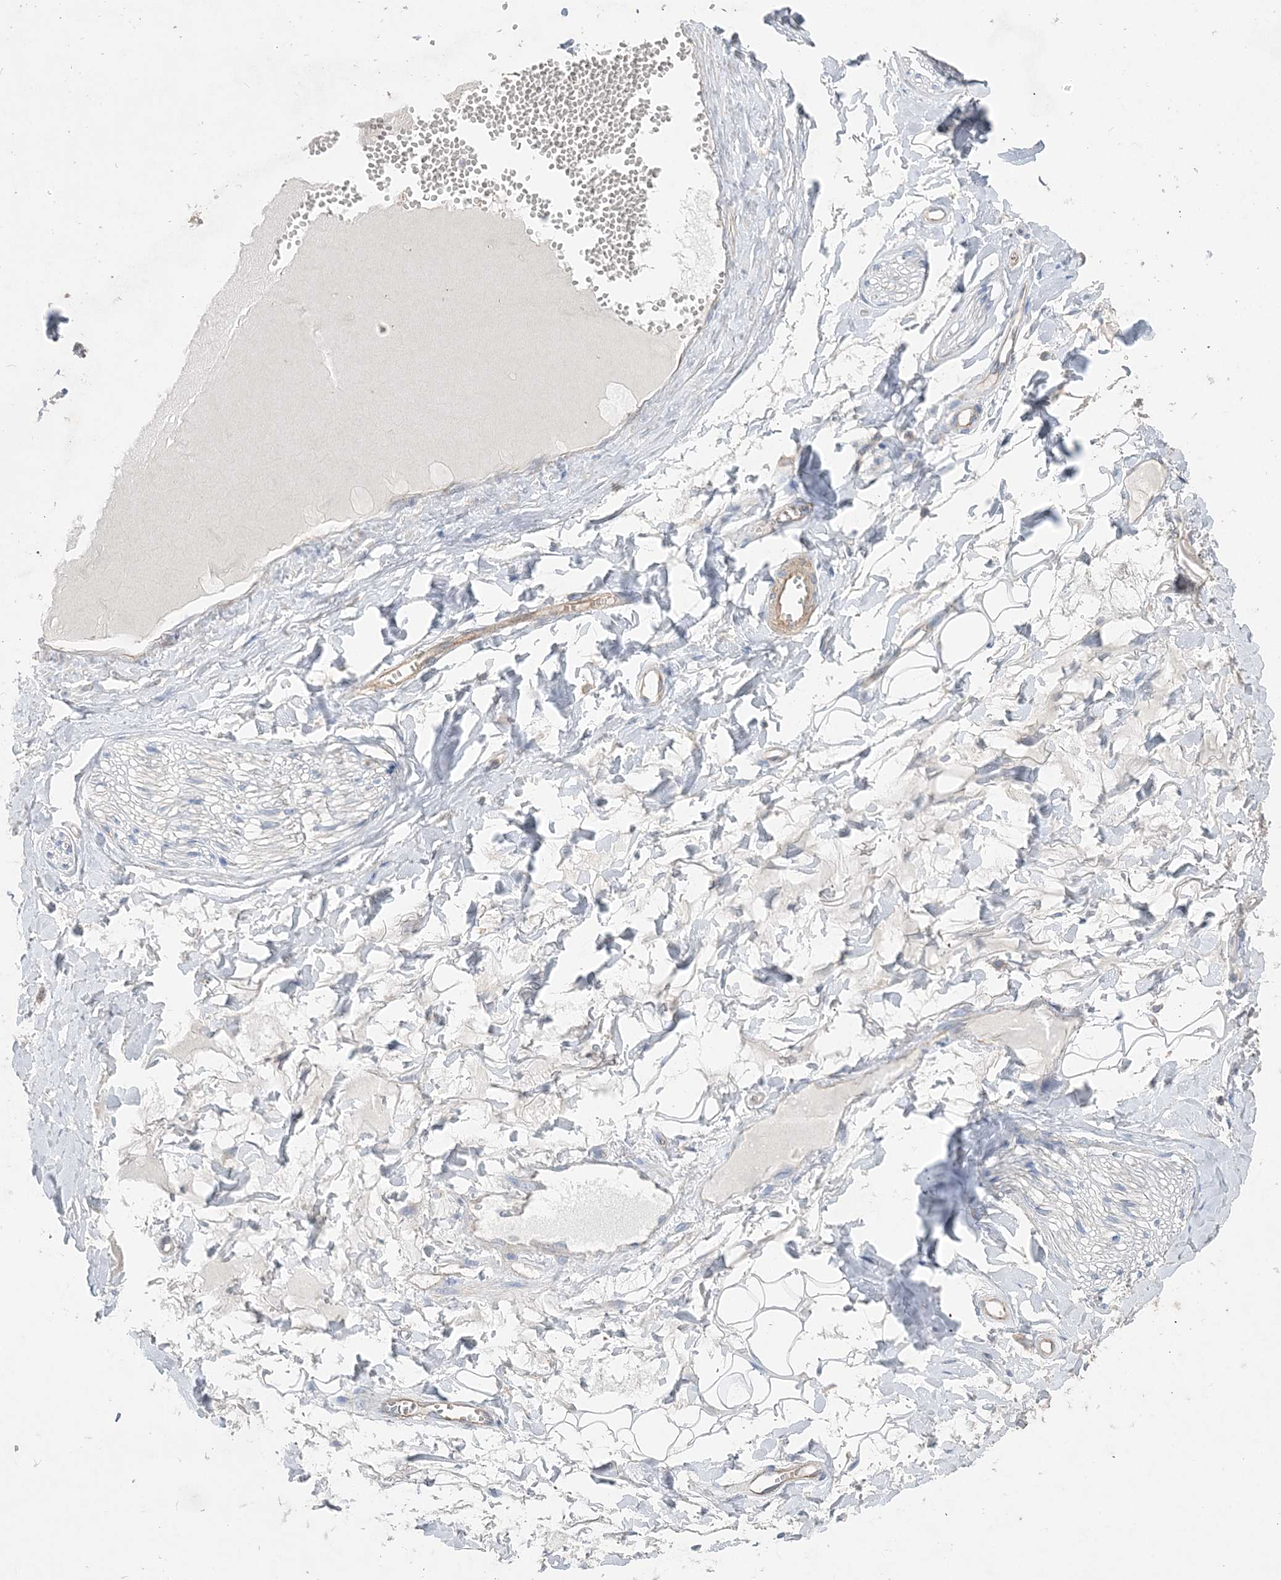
{"staining": {"intensity": "negative", "quantity": "none", "location": "none"}, "tissue": "adipose tissue", "cell_type": "Adipocytes", "image_type": "normal", "snomed": [{"axis": "morphology", "description": "Normal tissue, NOS"}, {"axis": "morphology", "description": "Inflammation, NOS"}, {"axis": "topography", "description": "Salivary gland"}, {"axis": "topography", "description": "Peripheral nerve tissue"}], "caption": "This is an immunohistochemistry micrograph of normal adipose tissue. There is no staining in adipocytes.", "gene": "PIGC", "patient": {"sex": "female", "age": 75}}